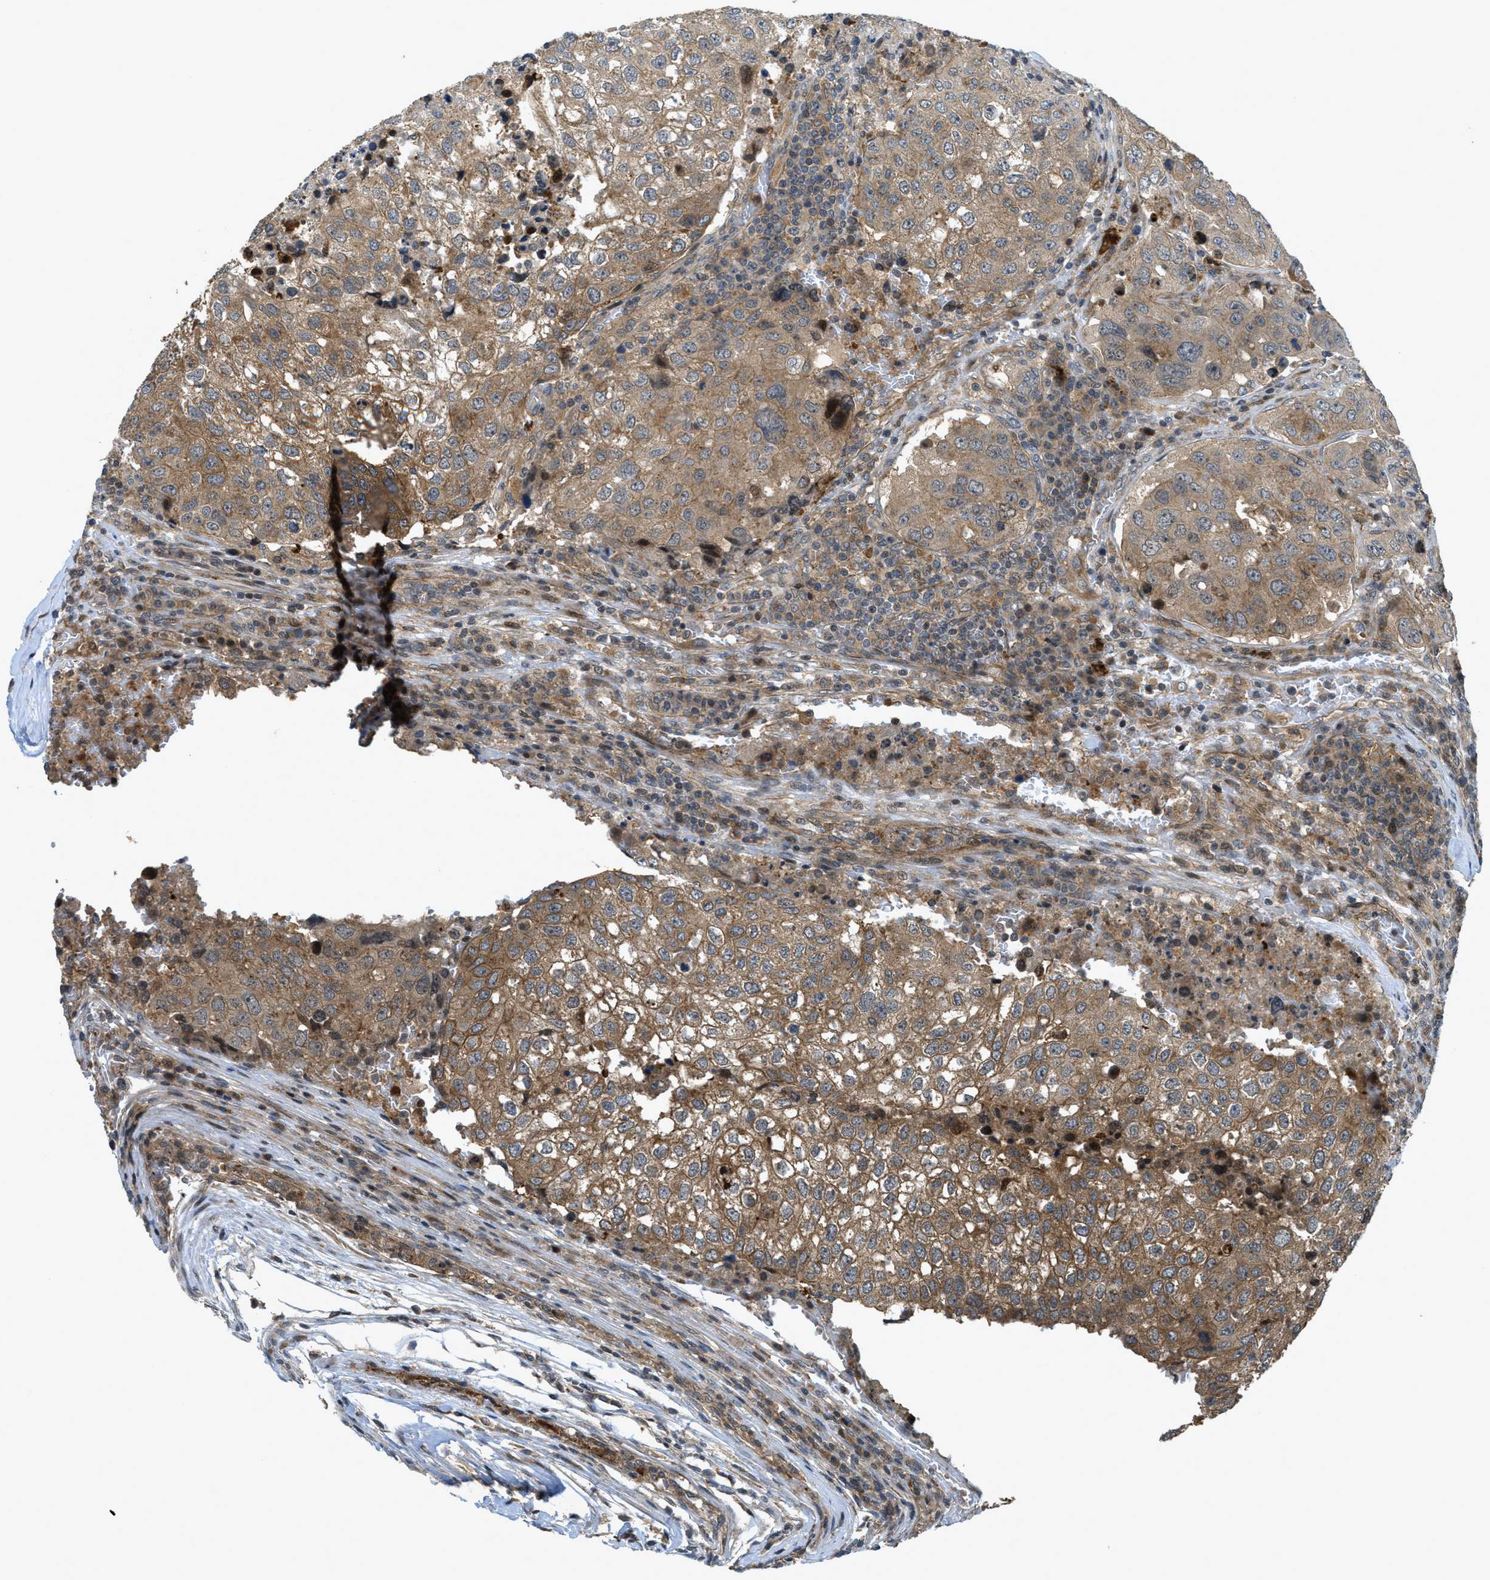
{"staining": {"intensity": "moderate", "quantity": ">75%", "location": "cytoplasmic/membranous"}, "tissue": "urothelial cancer", "cell_type": "Tumor cells", "image_type": "cancer", "snomed": [{"axis": "morphology", "description": "Urothelial carcinoma, High grade"}, {"axis": "topography", "description": "Lymph node"}, {"axis": "topography", "description": "Urinary bladder"}], "caption": "The immunohistochemical stain labels moderate cytoplasmic/membranous staining in tumor cells of urothelial carcinoma (high-grade) tissue. (Stains: DAB in brown, nuclei in blue, Microscopy: brightfield microscopy at high magnification).", "gene": "DNAJC28", "patient": {"sex": "male", "age": 51}}